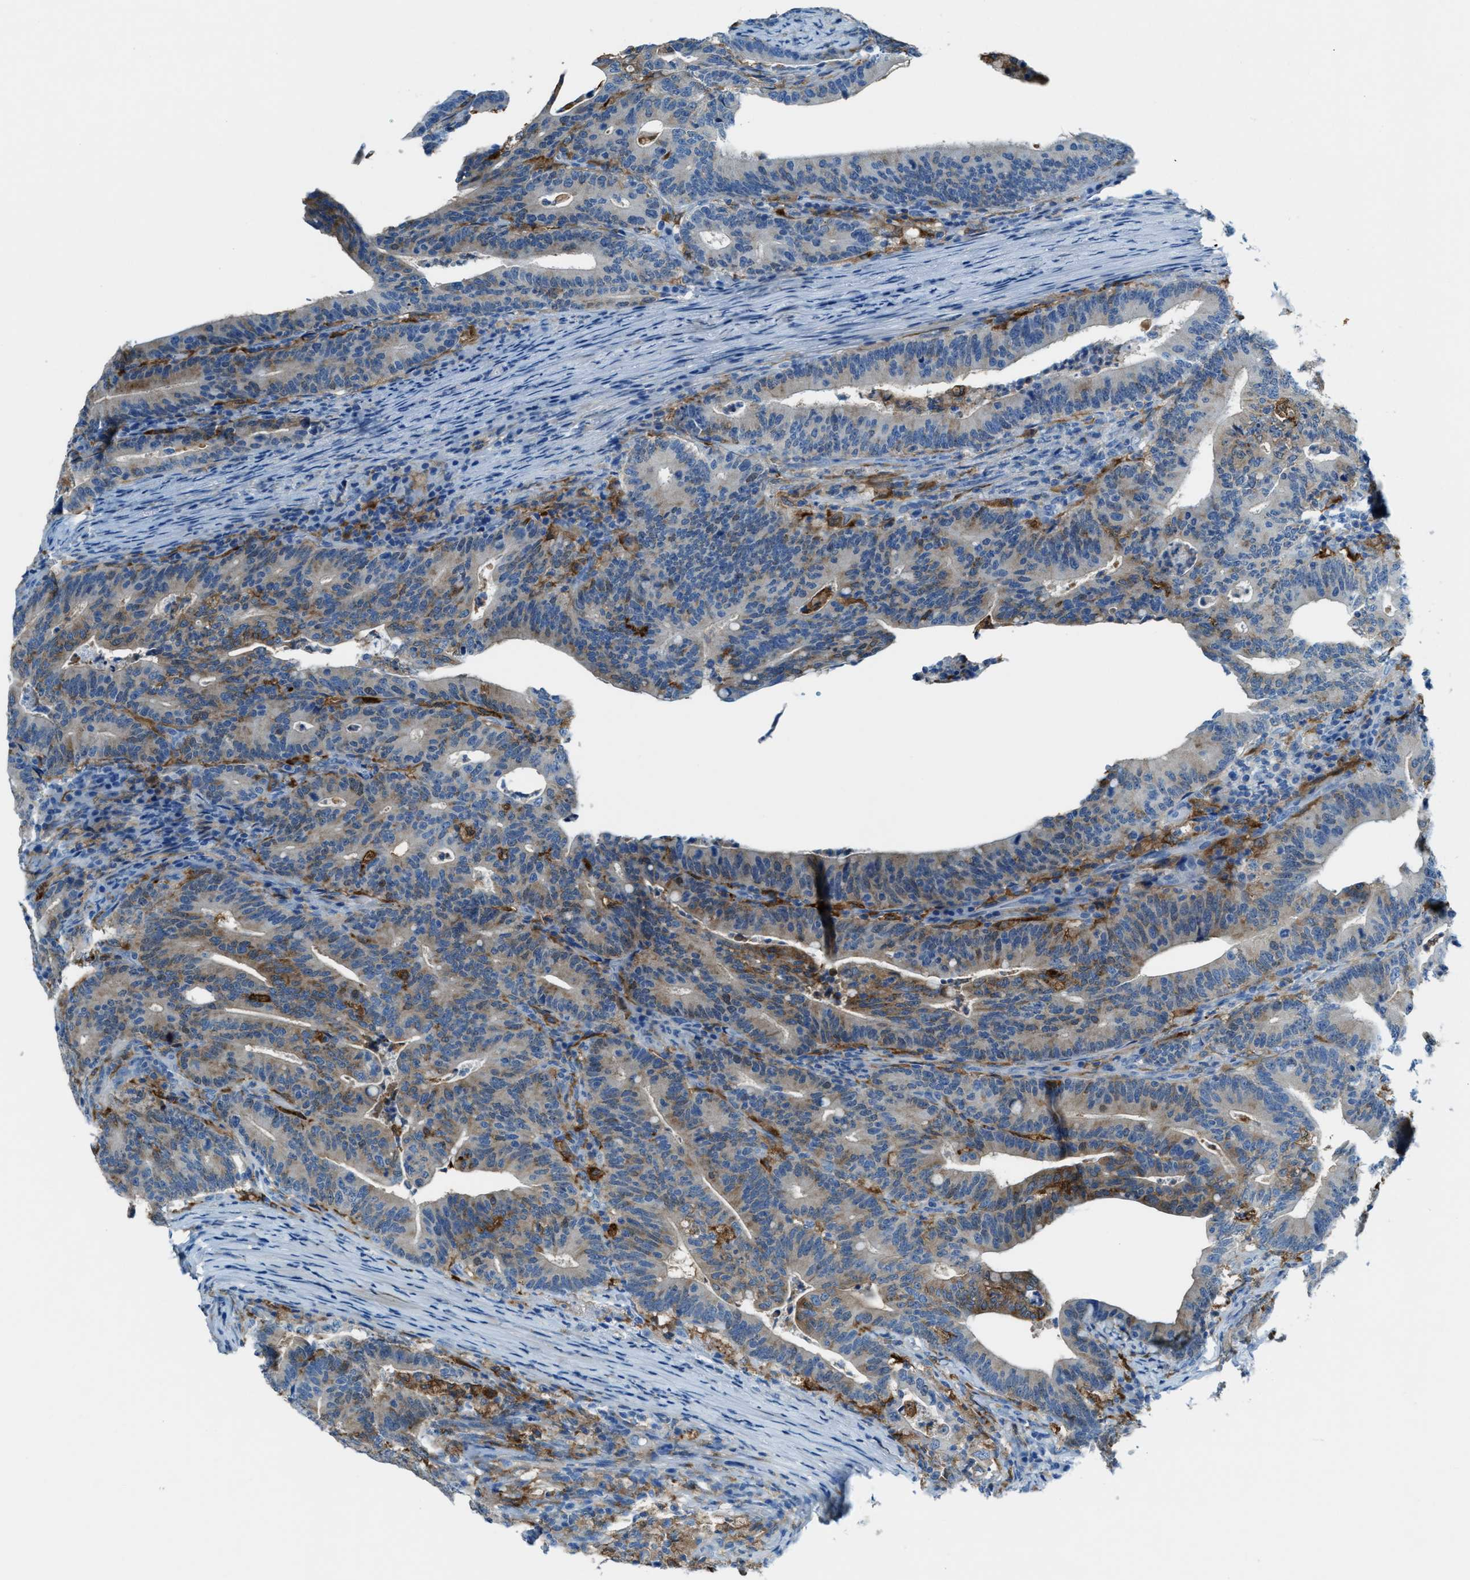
{"staining": {"intensity": "moderate", "quantity": "<25%", "location": "cytoplasmic/membranous"}, "tissue": "colorectal cancer", "cell_type": "Tumor cells", "image_type": "cancer", "snomed": [{"axis": "morphology", "description": "Adenocarcinoma, NOS"}, {"axis": "topography", "description": "Colon"}], "caption": "Protein expression by immunohistochemistry demonstrates moderate cytoplasmic/membranous staining in about <25% of tumor cells in colorectal adenocarcinoma.", "gene": "MATCAP2", "patient": {"sex": "female", "age": 66}}